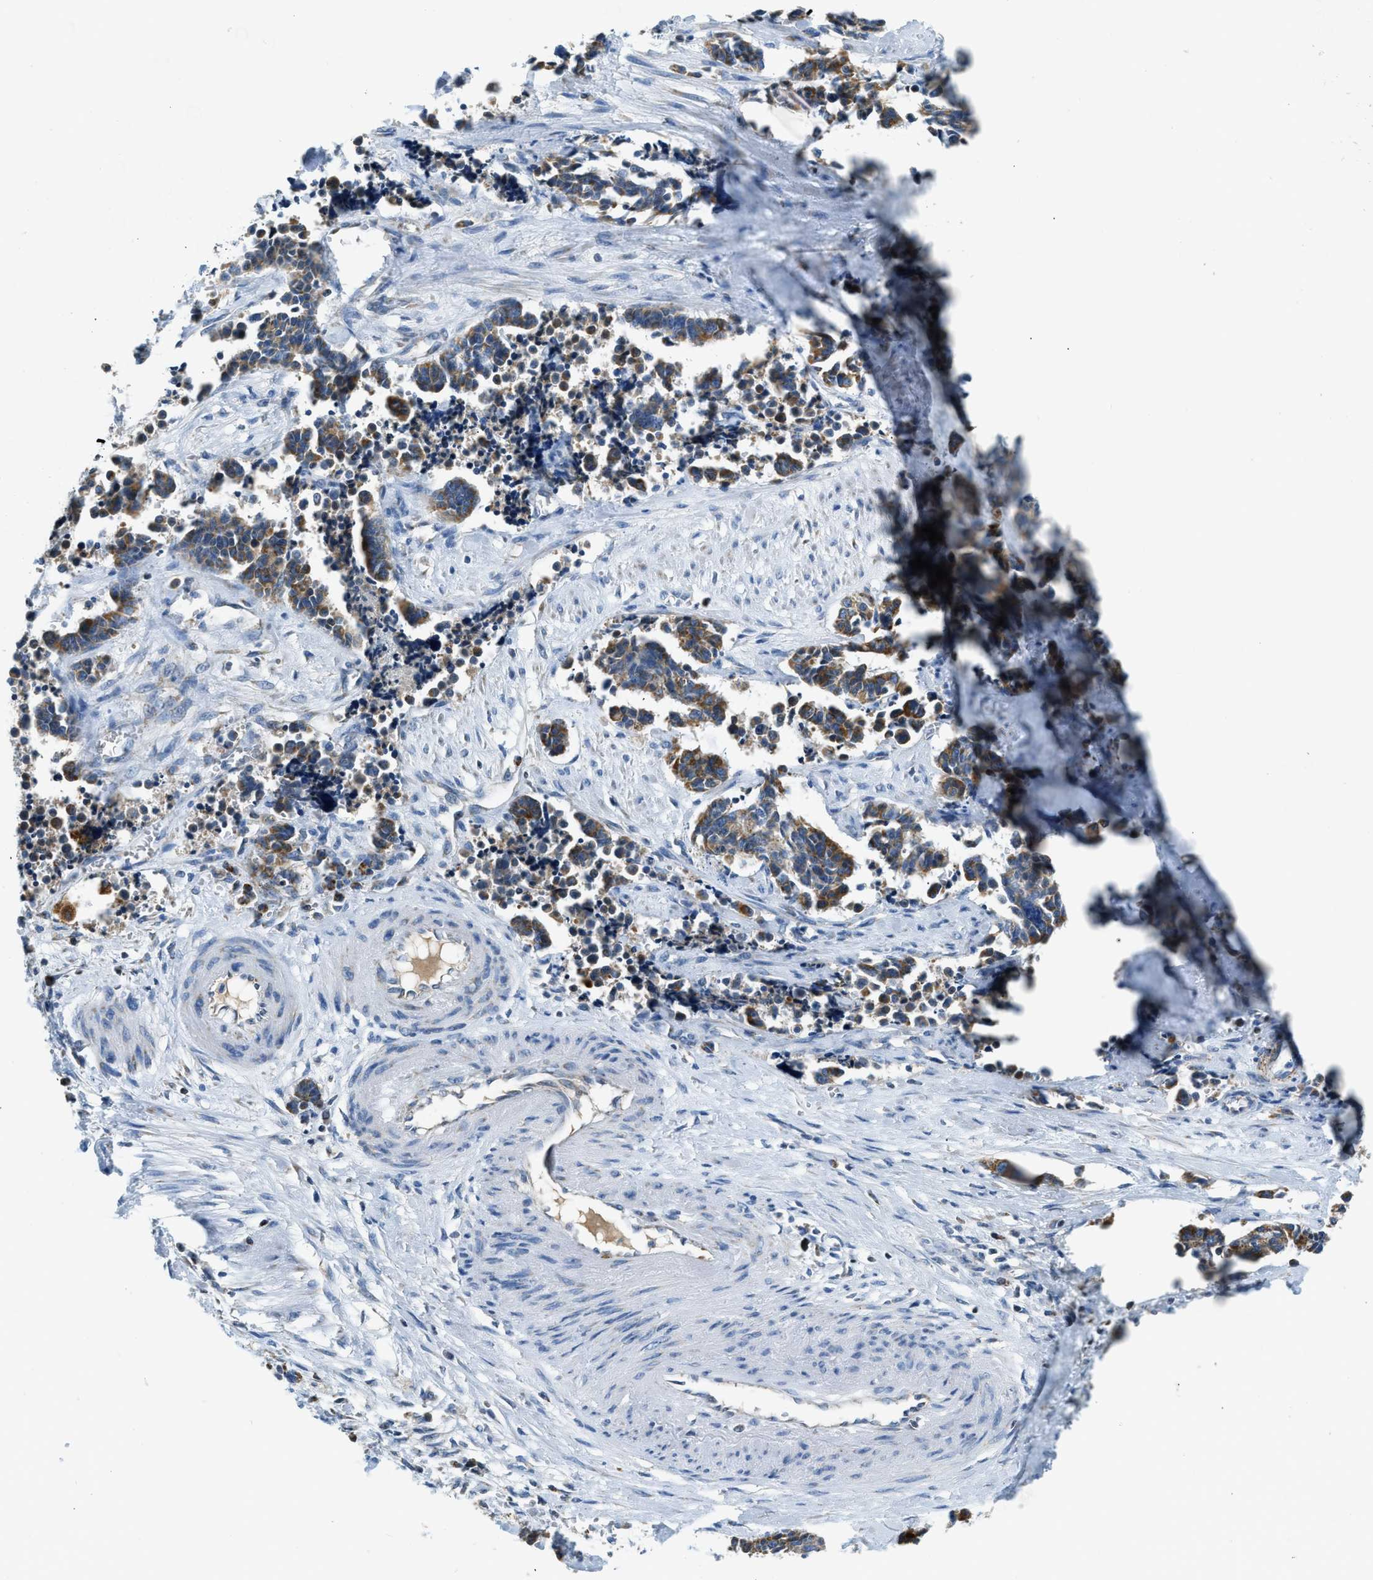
{"staining": {"intensity": "moderate", "quantity": ">75%", "location": "cytoplasmic/membranous"}, "tissue": "cervical cancer", "cell_type": "Tumor cells", "image_type": "cancer", "snomed": [{"axis": "morphology", "description": "Squamous cell carcinoma, NOS"}, {"axis": "topography", "description": "Cervix"}], "caption": "Human cervical cancer (squamous cell carcinoma) stained for a protein (brown) reveals moderate cytoplasmic/membranous positive staining in approximately >75% of tumor cells.", "gene": "ACADVL", "patient": {"sex": "female", "age": 35}}